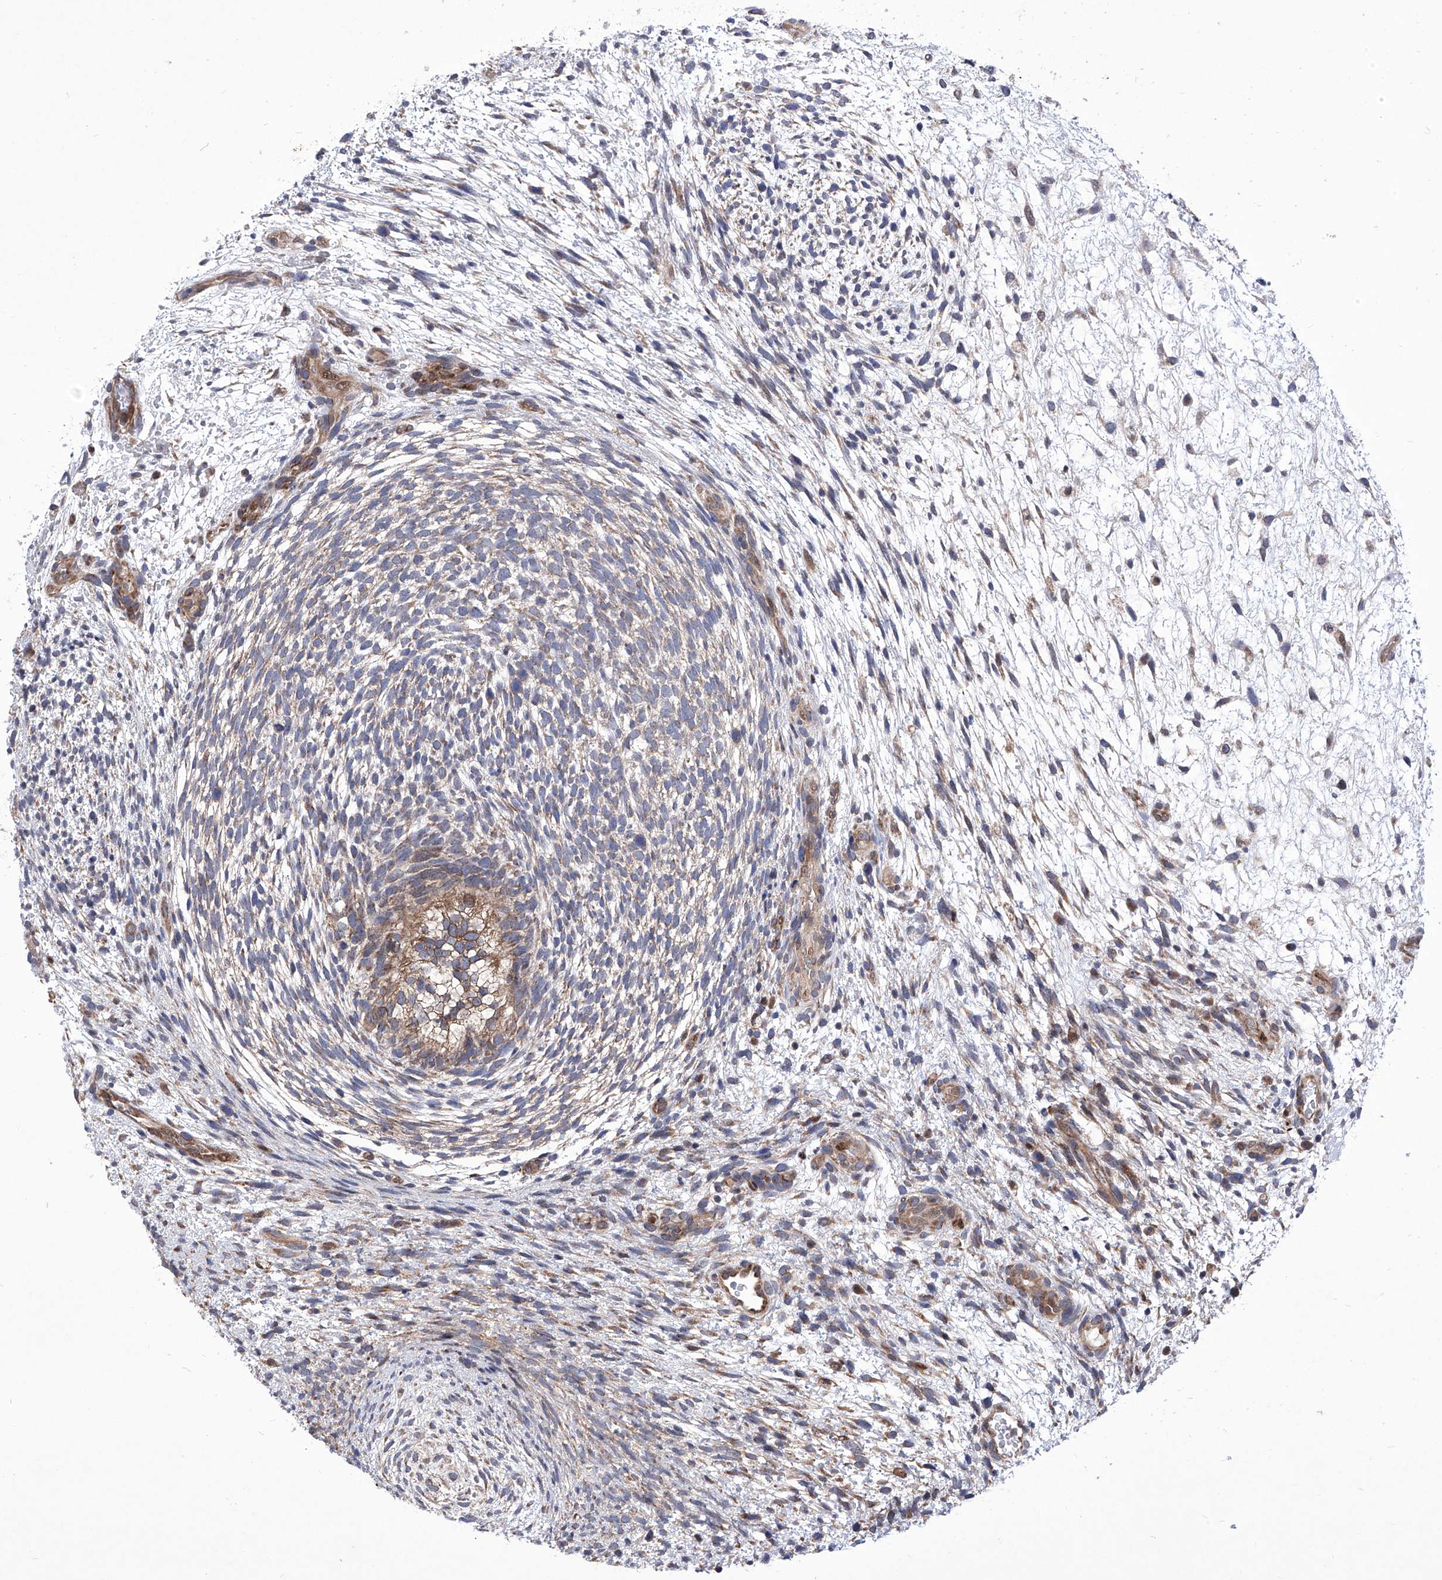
{"staining": {"intensity": "moderate", "quantity": "25%-75%", "location": "cytoplasmic/membranous"}, "tissue": "testis cancer", "cell_type": "Tumor cells", "image_type": "cancer", "snomed": [{"axis": "morphology", "description": "Carcinoma, Embryonal, NOS"}, {"axis": "topography", "description": "Testis"}], "caption": "IHC (DAB) staining of human embryonal carcinoma (testis) demonstrates moderate cytoplasmic/membranous protein staining in about 25%-75% of tumor cells.", "gene": "KTI12", "patient": {"sex": "male", "age": 37}}